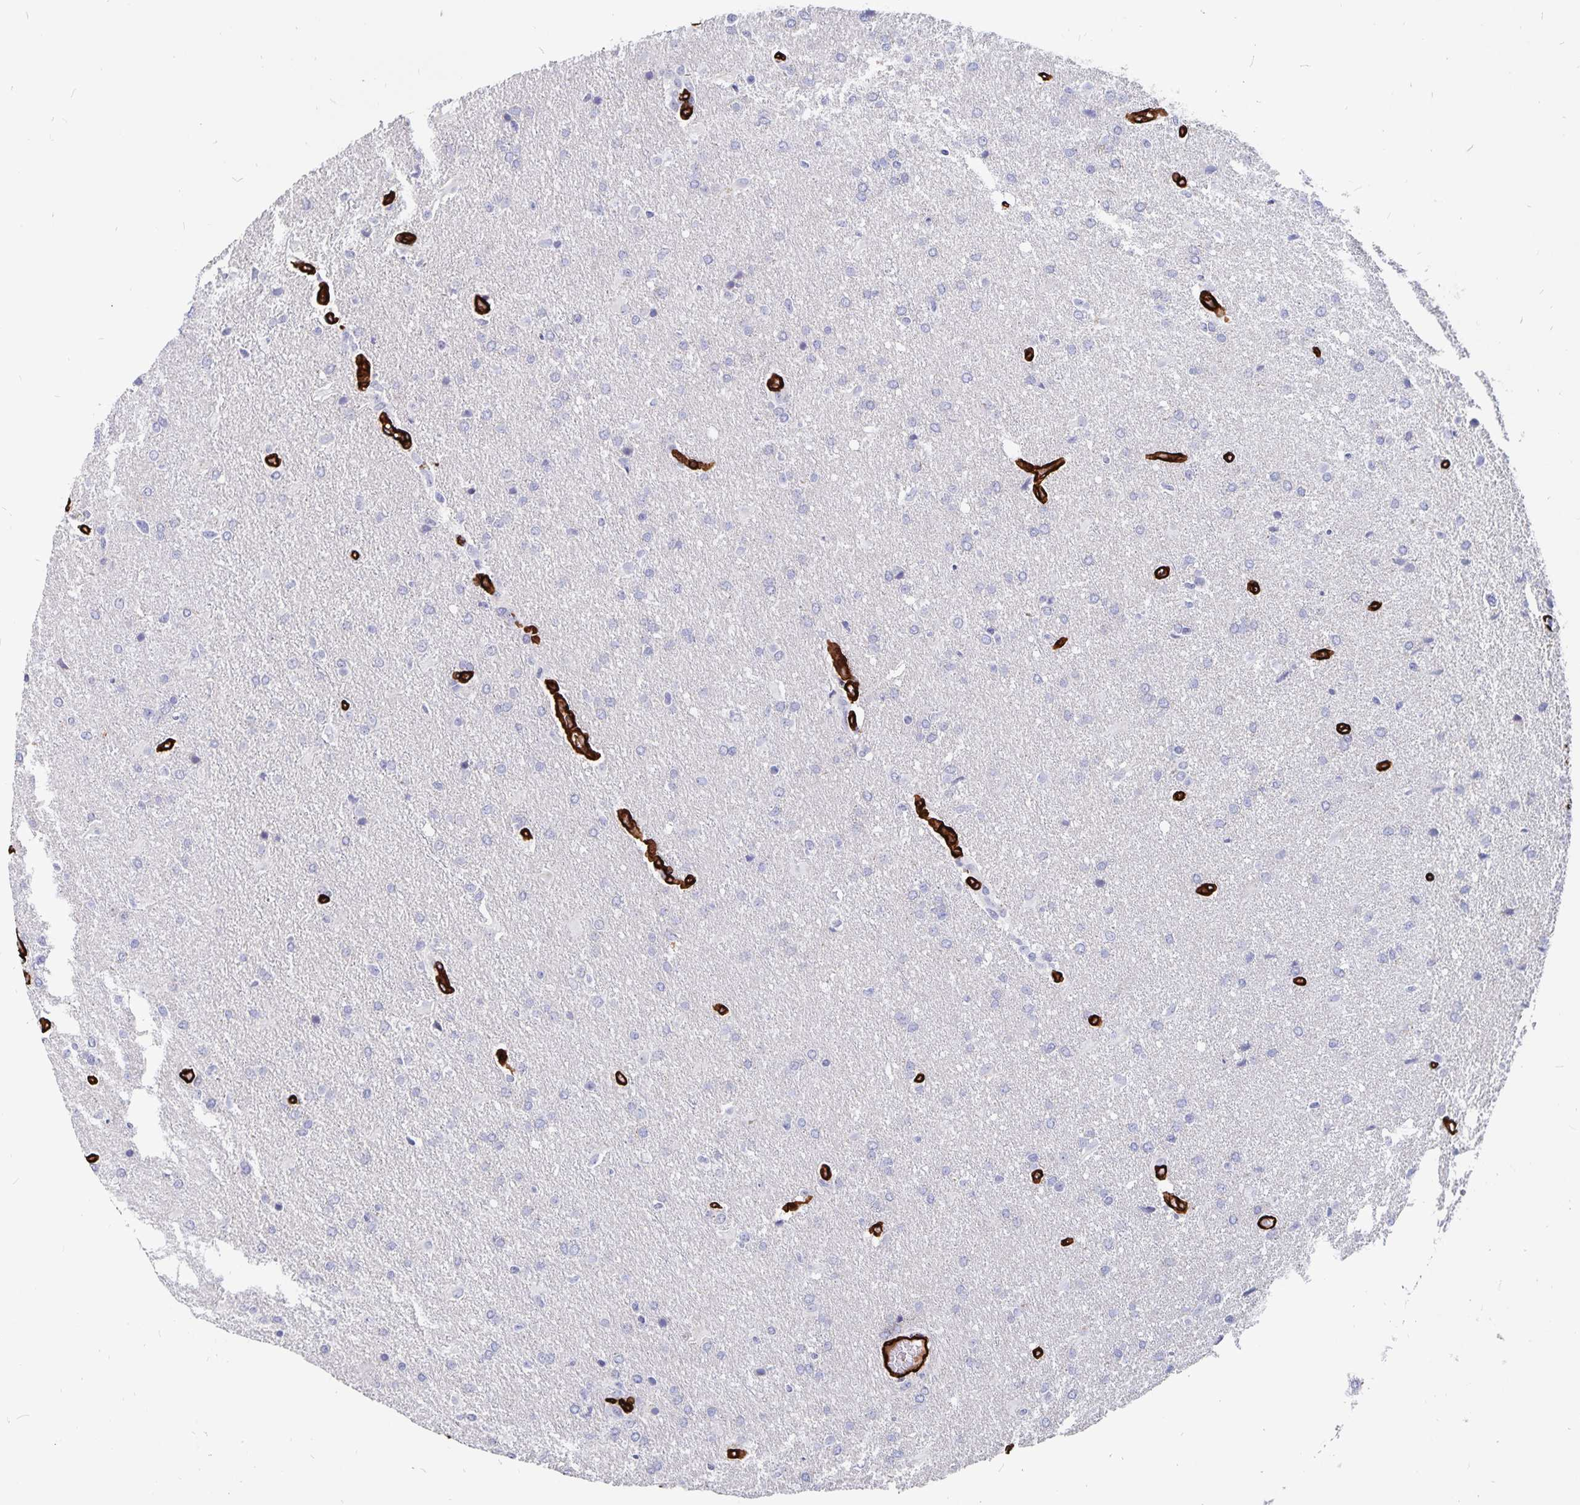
{"staining": {"intensity": "negative", "quantity": "none", "location": "none"}, "tissue": "glioma", "cell_type": "Tumor cells", "image_type": "cancer", "snomed": [{"axis": "morphology", "description": "Glioma, malignant, High grade"}, {"axis": "topography", "description": "Brain"}], "caption": "Tumor cells show no significant protein expression in malignant high-grade glioma.", "gene": "DCHS2", "patient": {"sex": "male", "age": 68}}